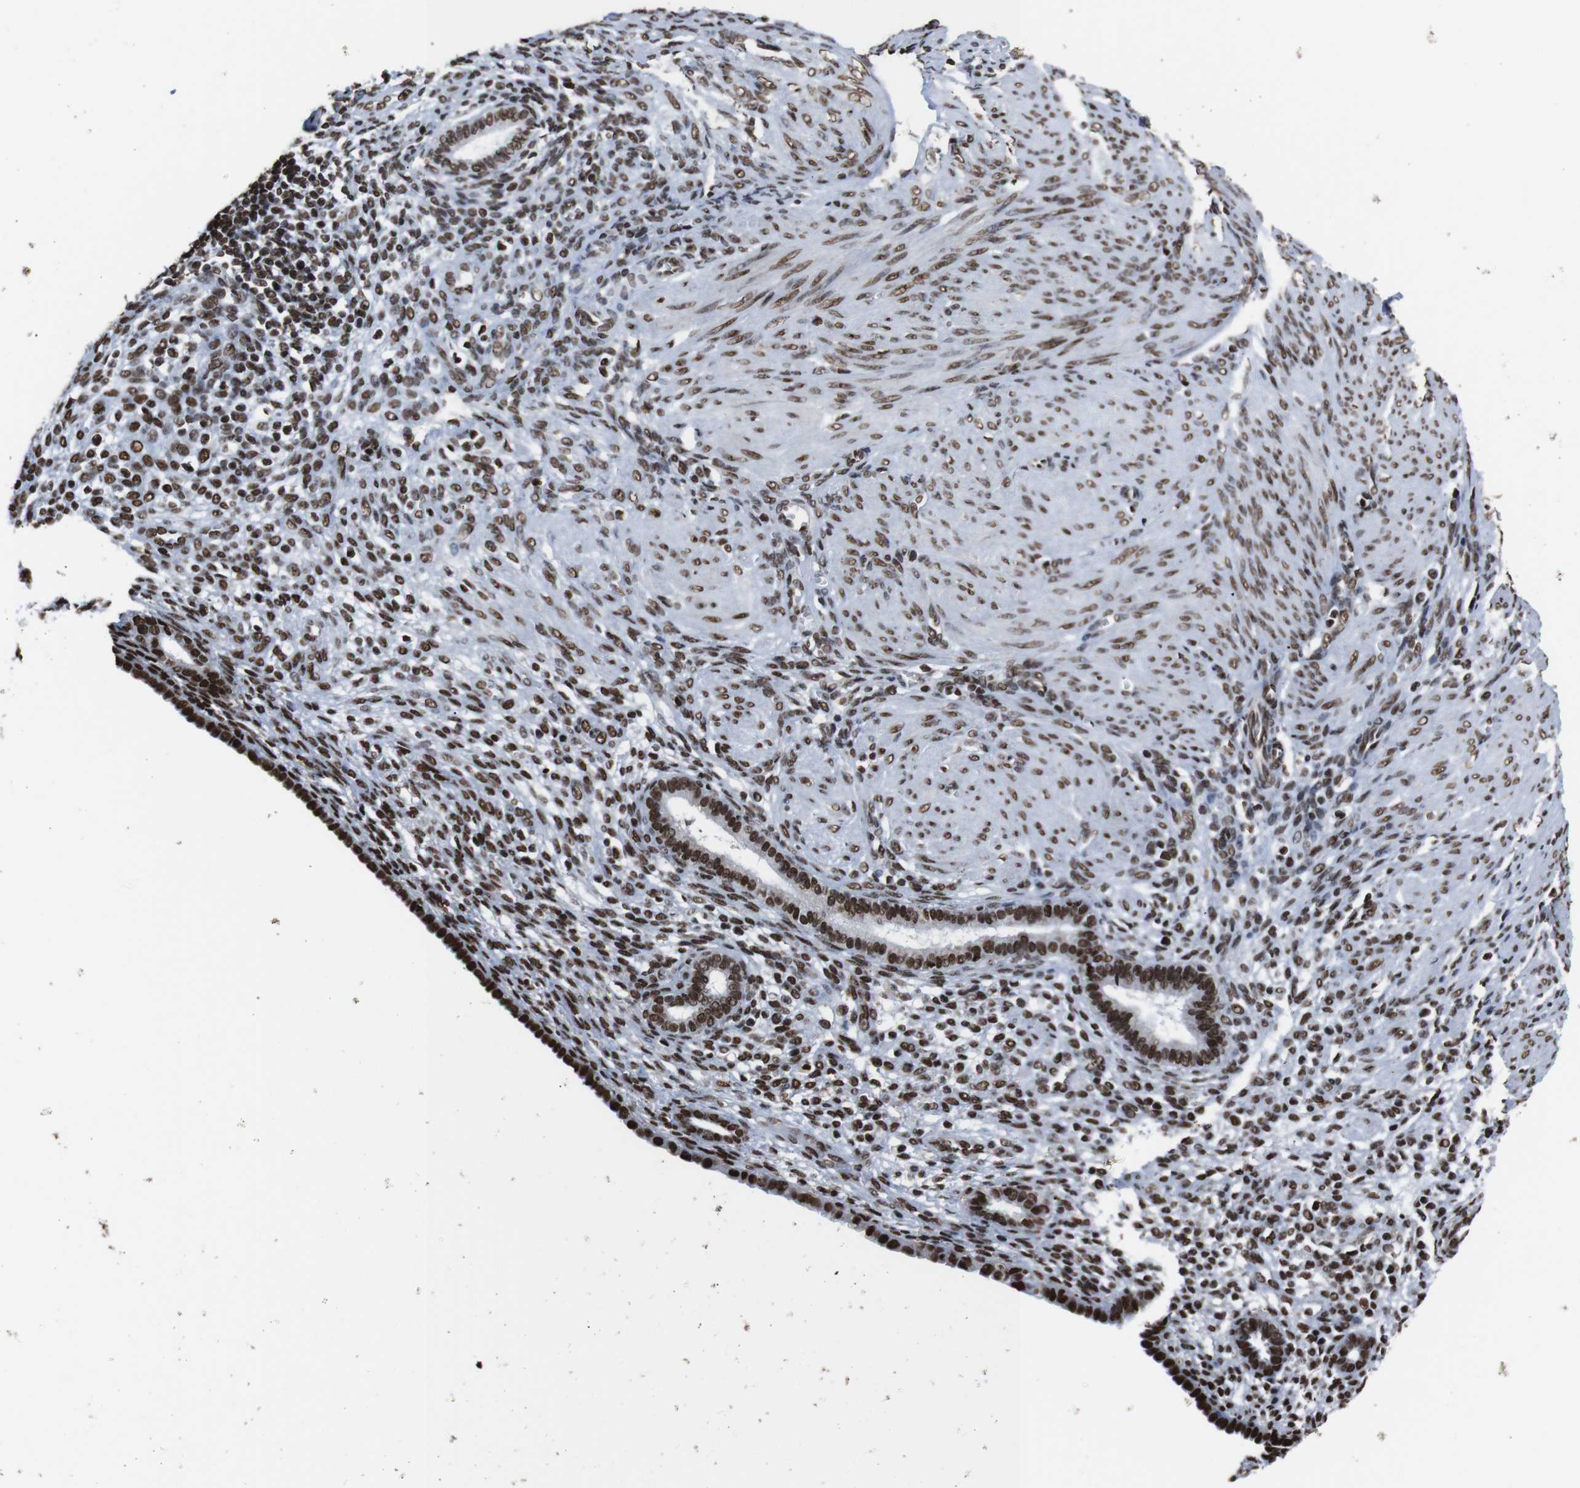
{"staining": {"intensity": "strong", "quantity": "25%-75%", "location": "nuclear"}, "tissue": "endometrium", "cell_type": "Cells in endometrial stroma", "image_type": "normal", "snomed": [{"axis": "morphology", "description": "Normal tissue, NOS"}, {"axis": "topography", "description": "Endometrium"}], "caption": "Protein expression by immunohistochemistry shows strong nuclear positivity in approximately 25%-75% of cells in endometrial stroma in benign endometrium. (DAB IHC, brown staining for protein, blue staining for nuclei).", "gene": "ROMO1", "patient": {"sex": "female", "age": 72}}